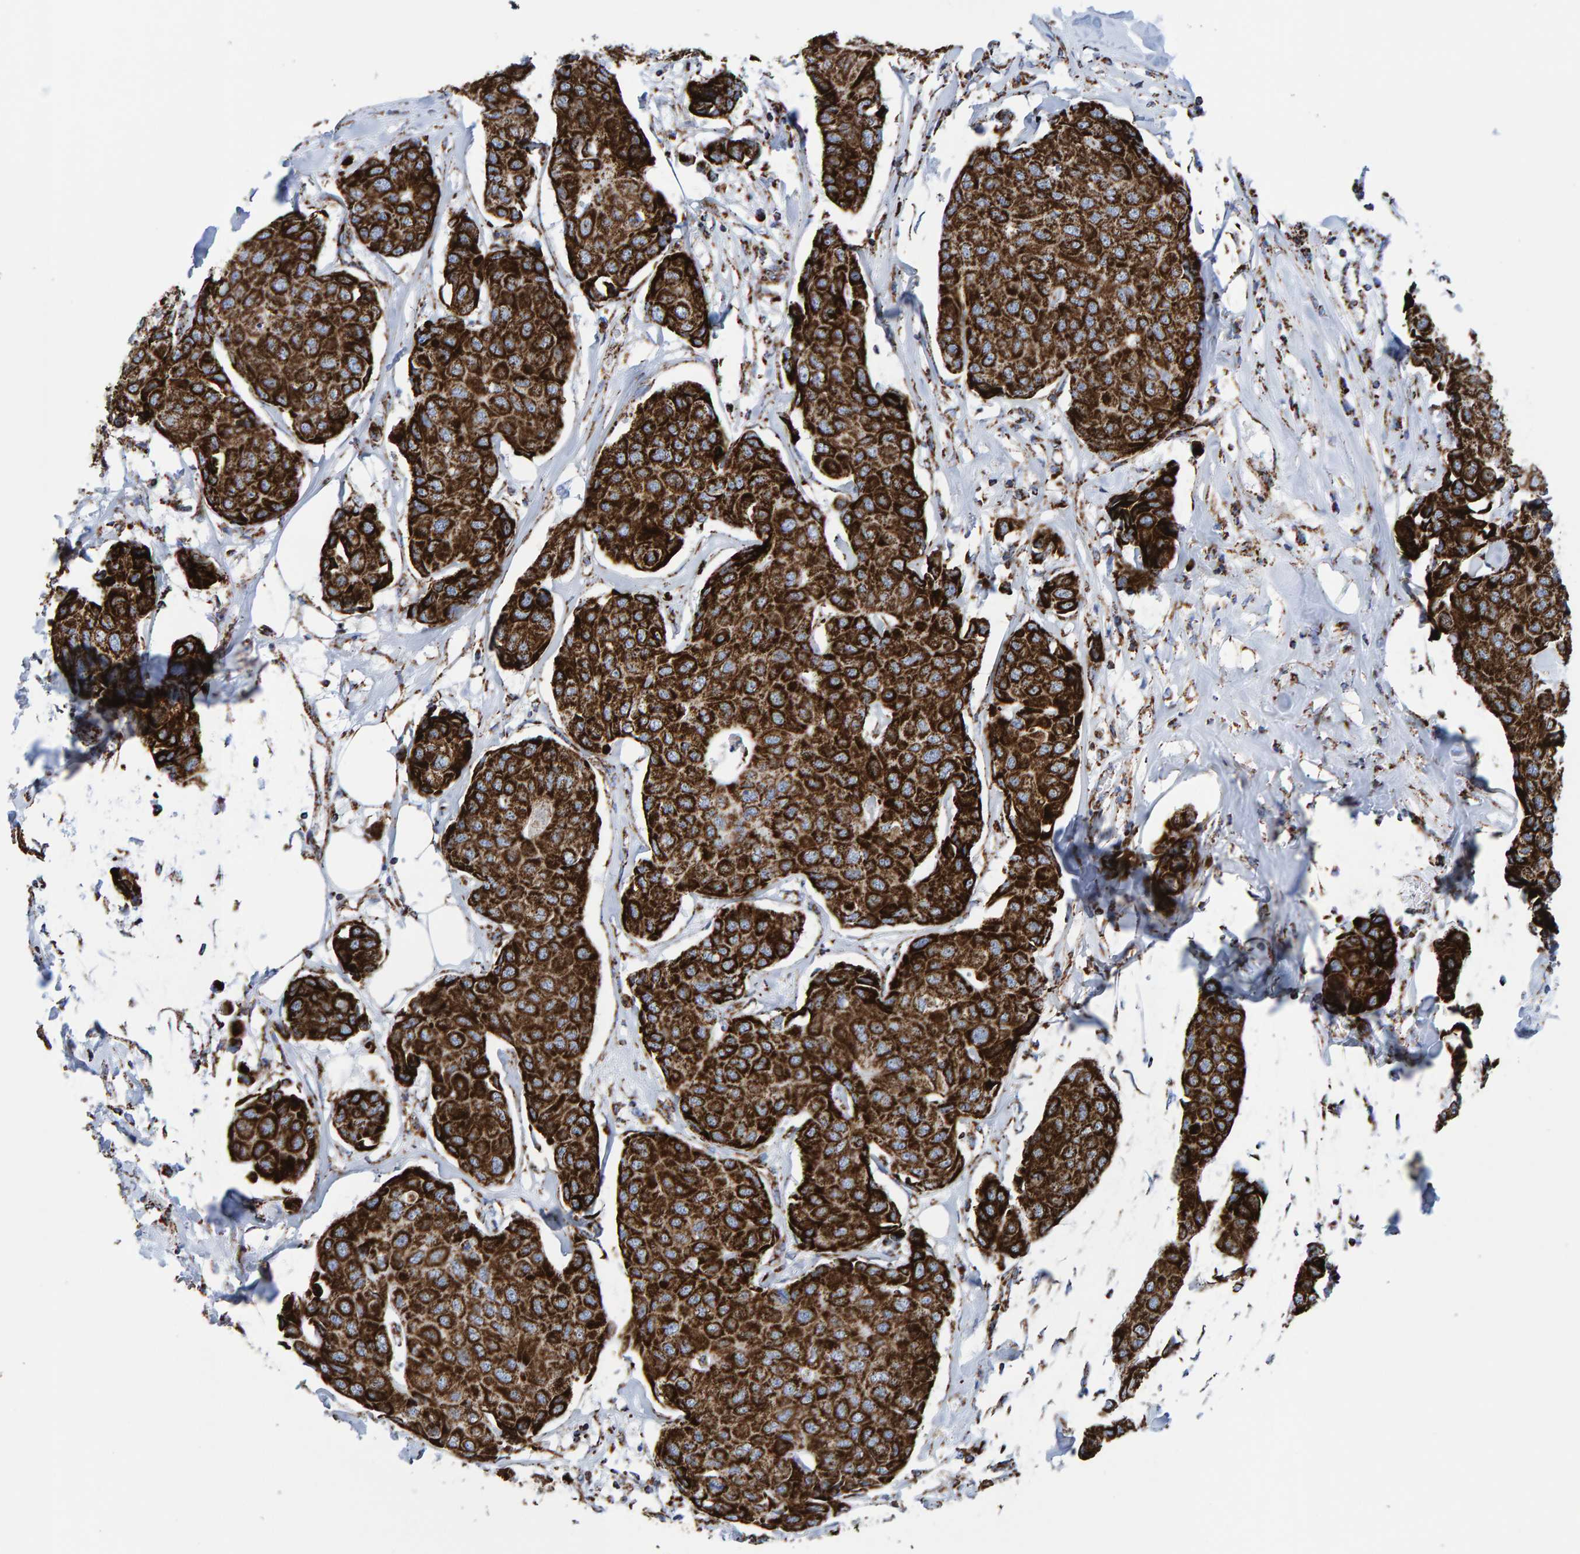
{"staining": {"intensity": "strong", "quantity": ">75%", "location": "cytoplasmic/membranous"}, "tissue": "breast cancer", "cell_type": "Tumor cells", "image_type": "cancer", "snomed": [{"axis": "morphology", "description": "Duct carcinoma"}, {"axis": "topography", "description": "Breast"}], "caption": "Protein expression analysis of invasive ductal carcinoma (breast) exhibits strong cytoplasmic/membranous positivity in approximately >75% of tumor cells. (DAB = brown stain, brightfield microscopy at high magnification).", "gene": "ENSG00000262660", "patient": {"sex": "female", "age": 80}}